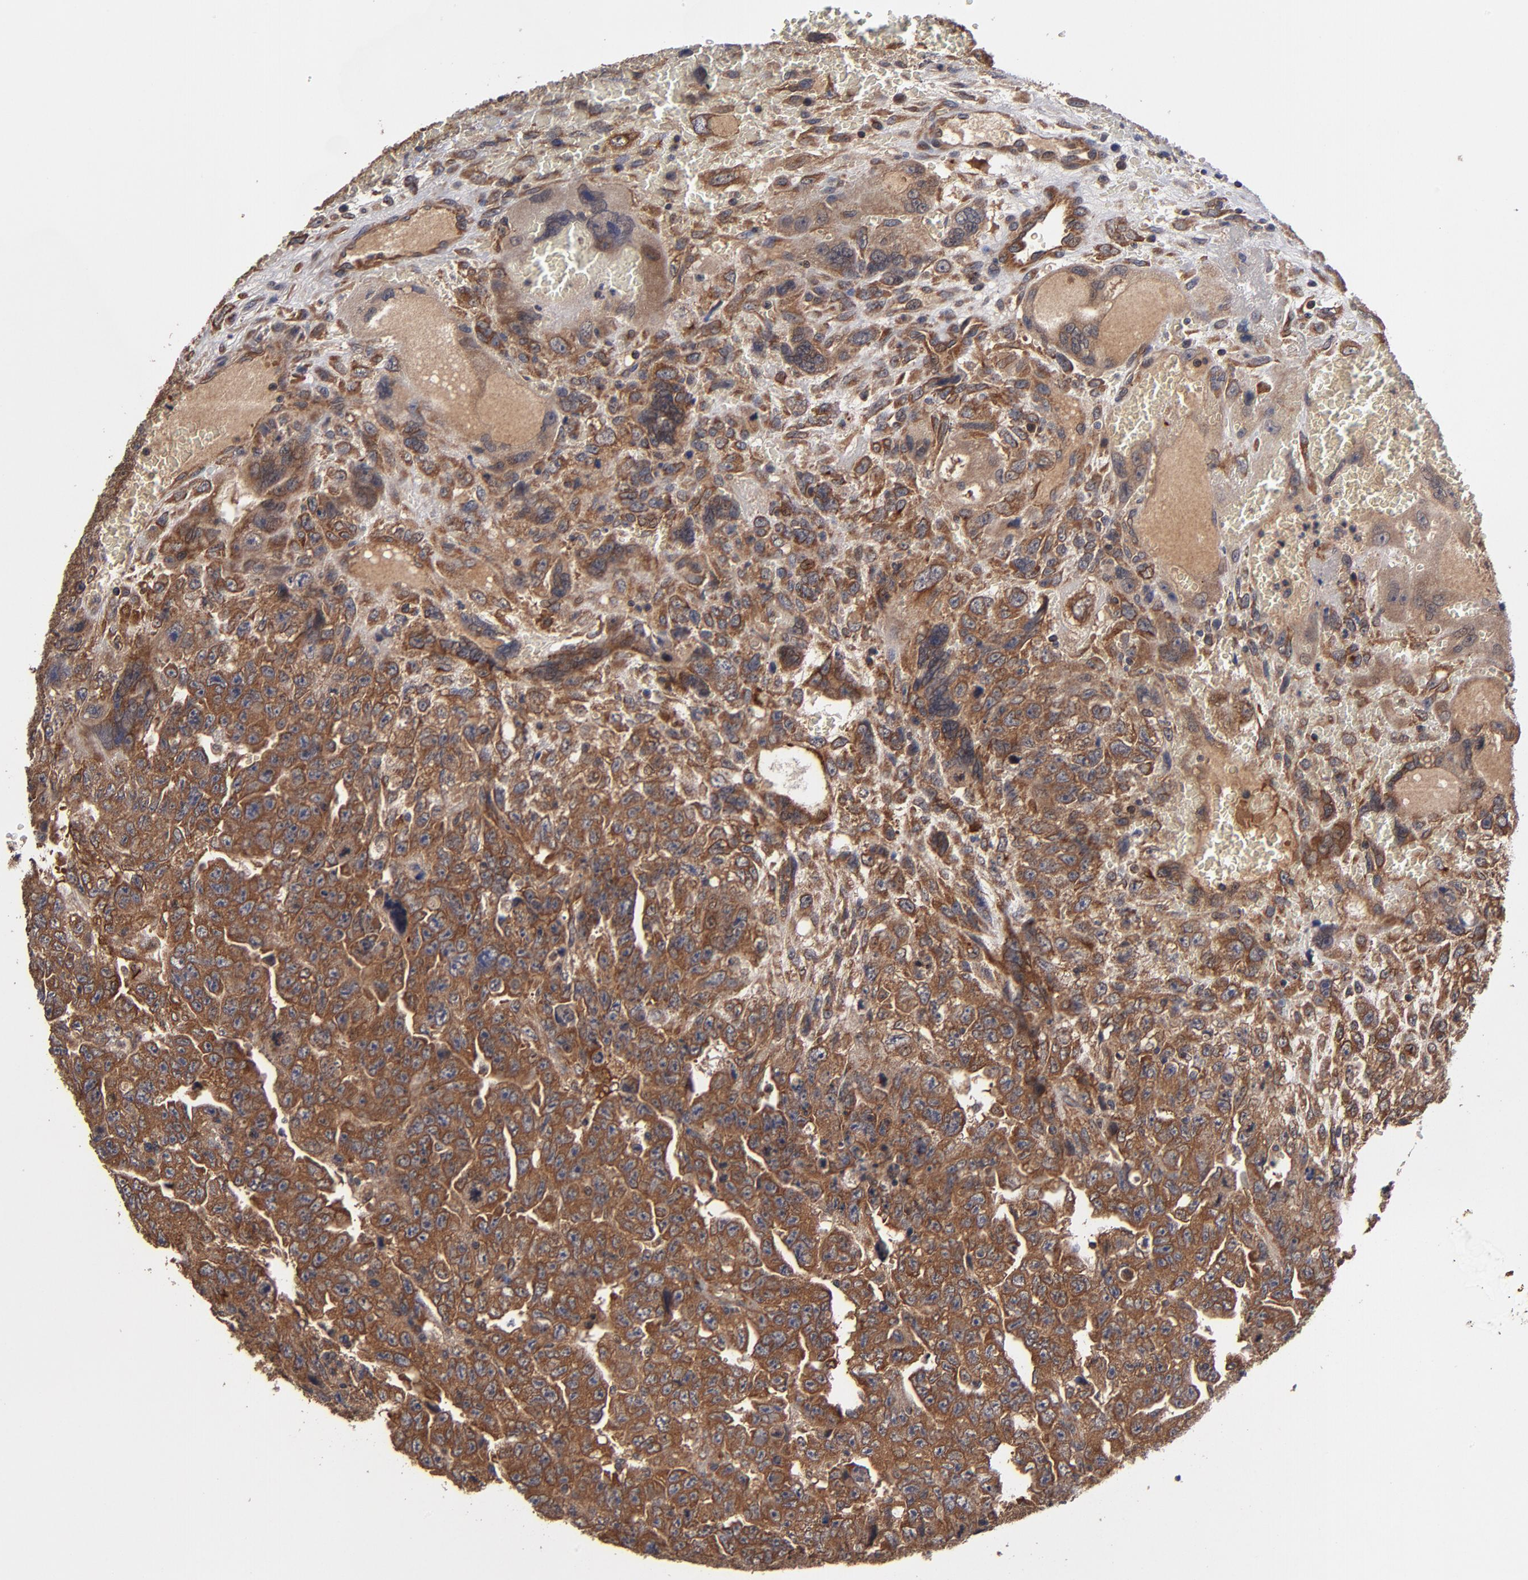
{"staining": {"intensity": "strong", "quantity": ">75%", "location": "cytoplasmic/membranous"}, "tissue": "testis cancer", "cell_type": "Tumor cells", "image_type": "cancer", "snomed": [{"axis": "morphology", "description": "Carcinoma, Embryonal, NOS"}, {"axis": "topography", "description": "Testis"}], "caption": "The histopathology image exhibits a brown stain indicating the presence of a protein in the cytoplasmic/membranous of tumor cells in testis cancer (embryonal carcinoma). (IHC, brightfield microscopy, high magnification).", "gene": "BDKRB1", "patient": {"sex": "male", "age": 28}}